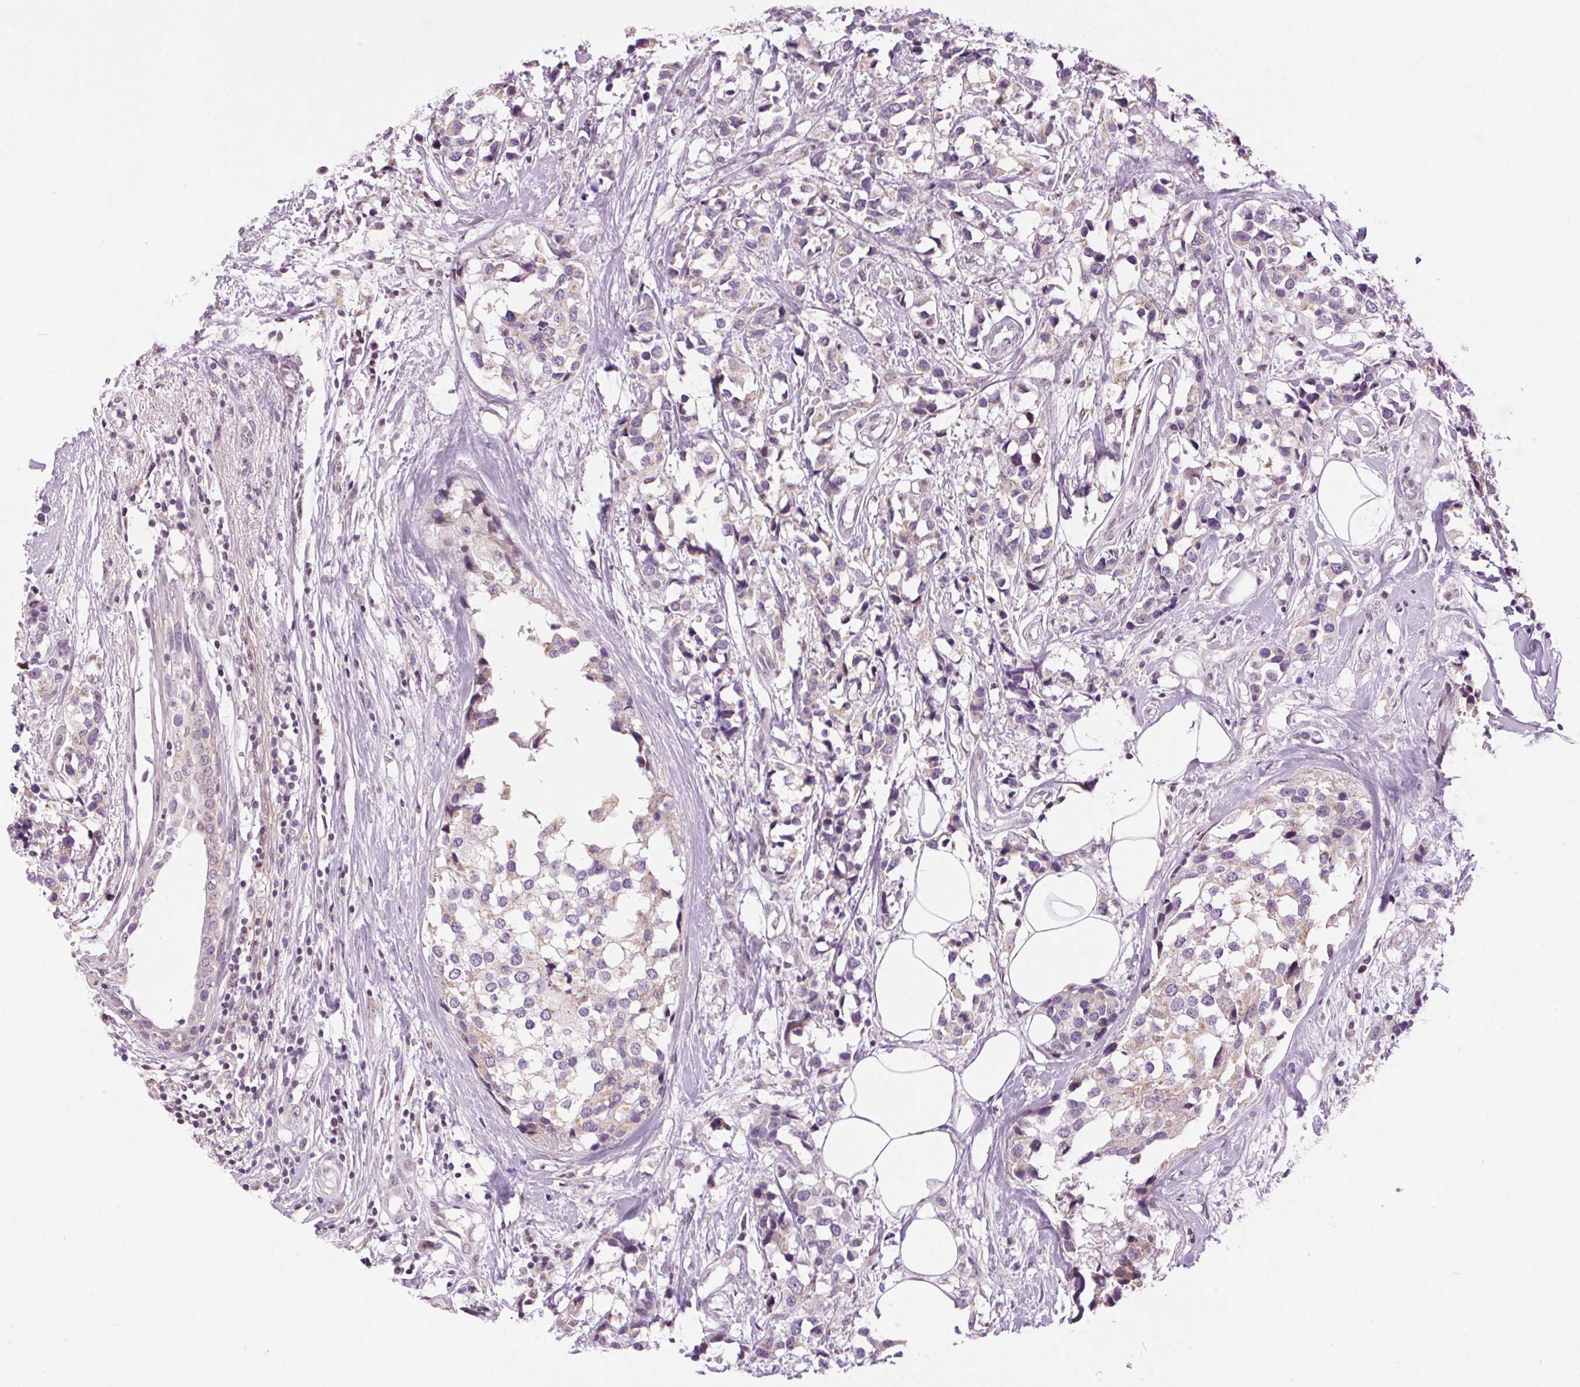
{"staining": {"intensity": "negative", "quantity": "none", "location": "none"}, "tissue": "breast cancer", "cell_type": "Tumor cells", "image_type": "cancer", "snomed": [{"axis": "morphology", "description": "Lobular carcinoma"}, {"axis": "topography", "description": "Breast"}], "caption": "Breast cancer stained for a protein using IHC shows no positivity tumor cells.", "gene": "SMIM13", "patient": {"sex": "female", "age": 59}}